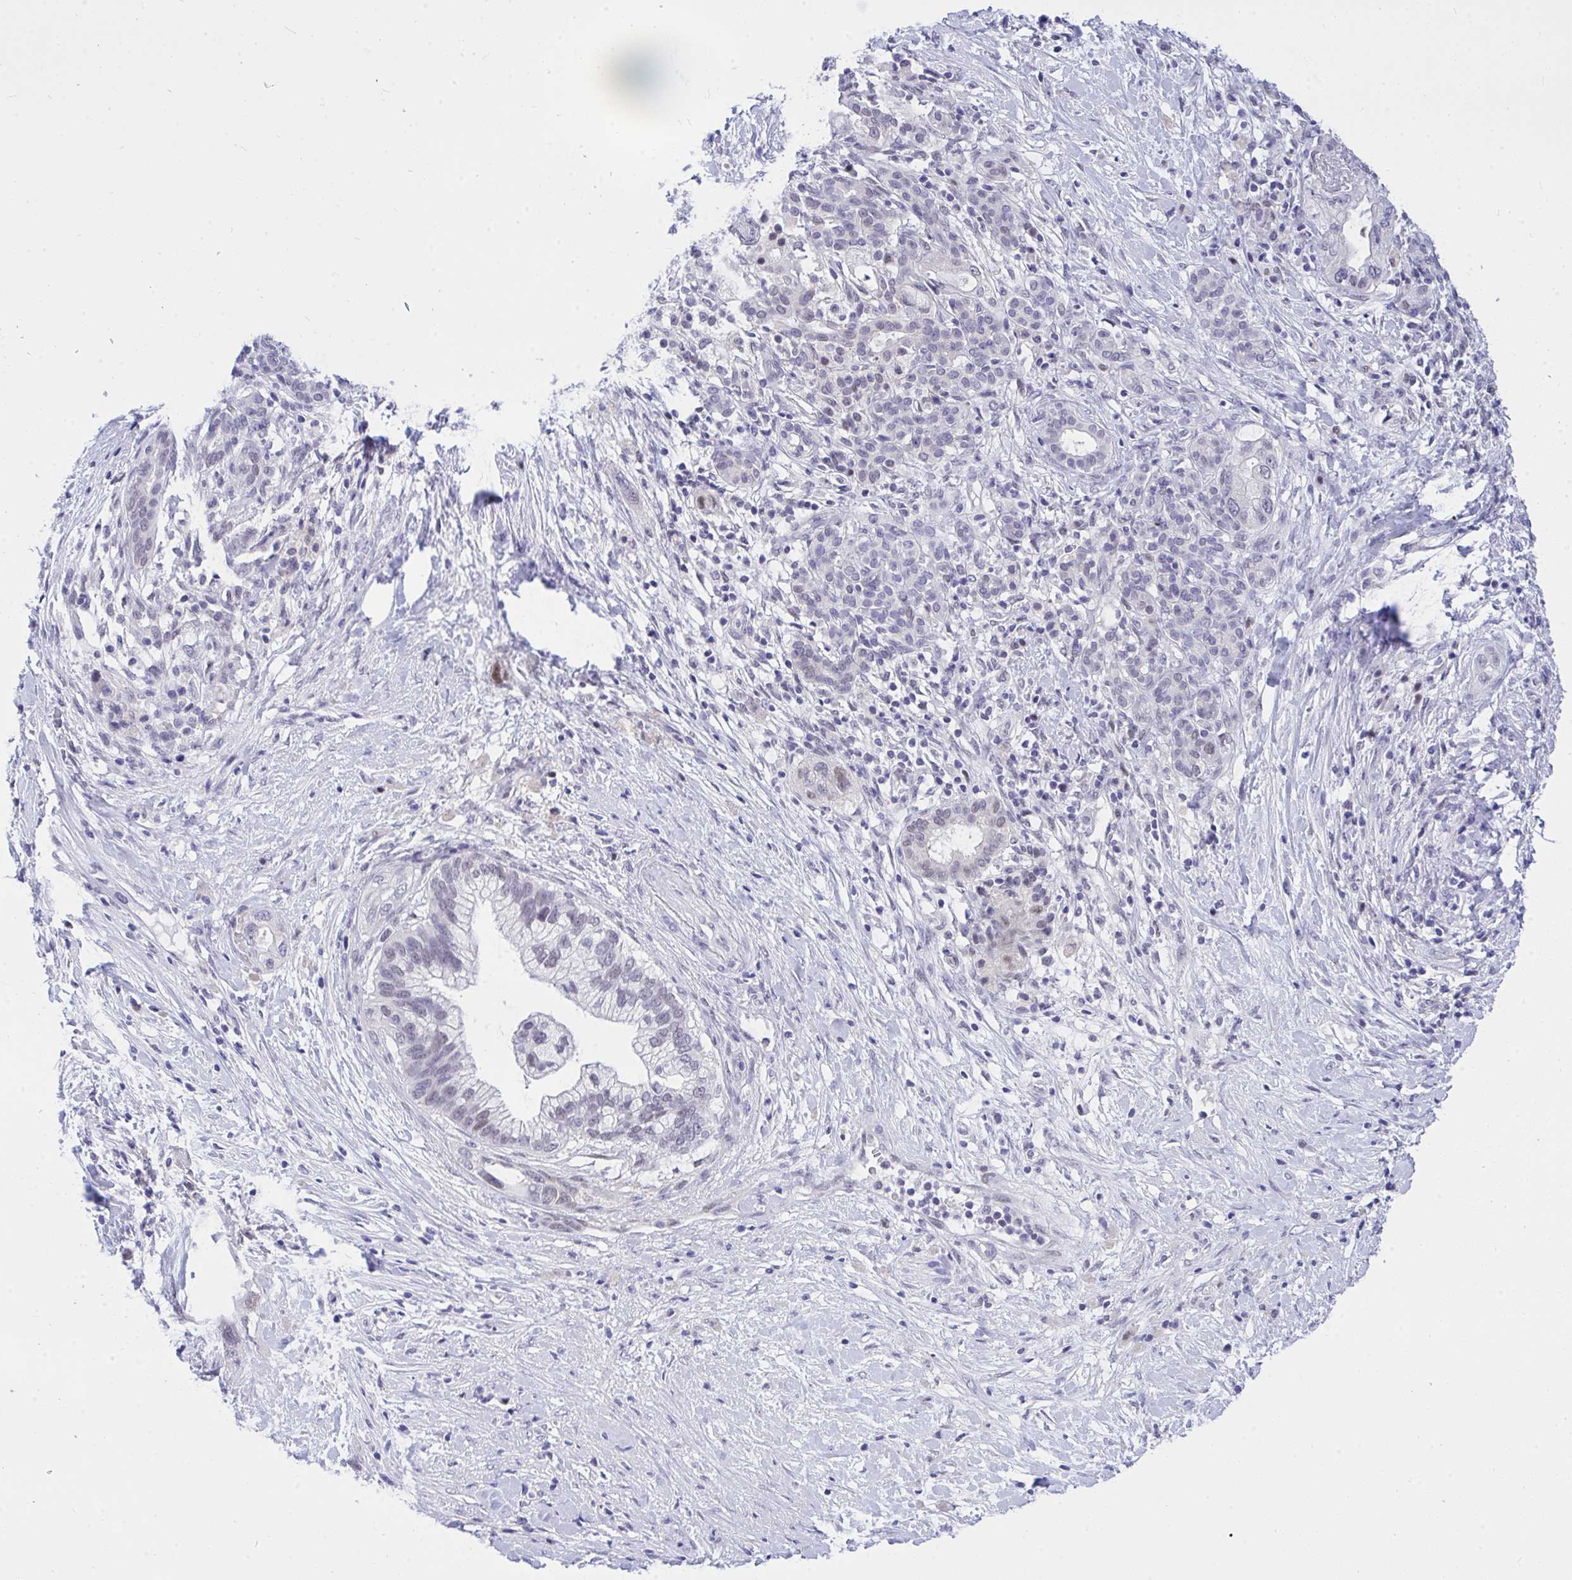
{"staining": {"intensity": "negative", "quantity": "none", "location": "none"}, "tissue": "pancreatic cancer", "cell_type": "Tumor cells", "image_type": "cancer", "snomed": [{"axis": "morphology", "description": "Adenocarcinoma, NOS"}, {"axis": "topography", "description": "Pancreas"}], "caption": "An IHC micrograph of adenocarcinoma (pancreatic) is shown. There is no staining in tumor cells of adenocarcinoma (pancreatic).", "gene": "THOP1", "patient": {"sex": "male", "age": 44}}